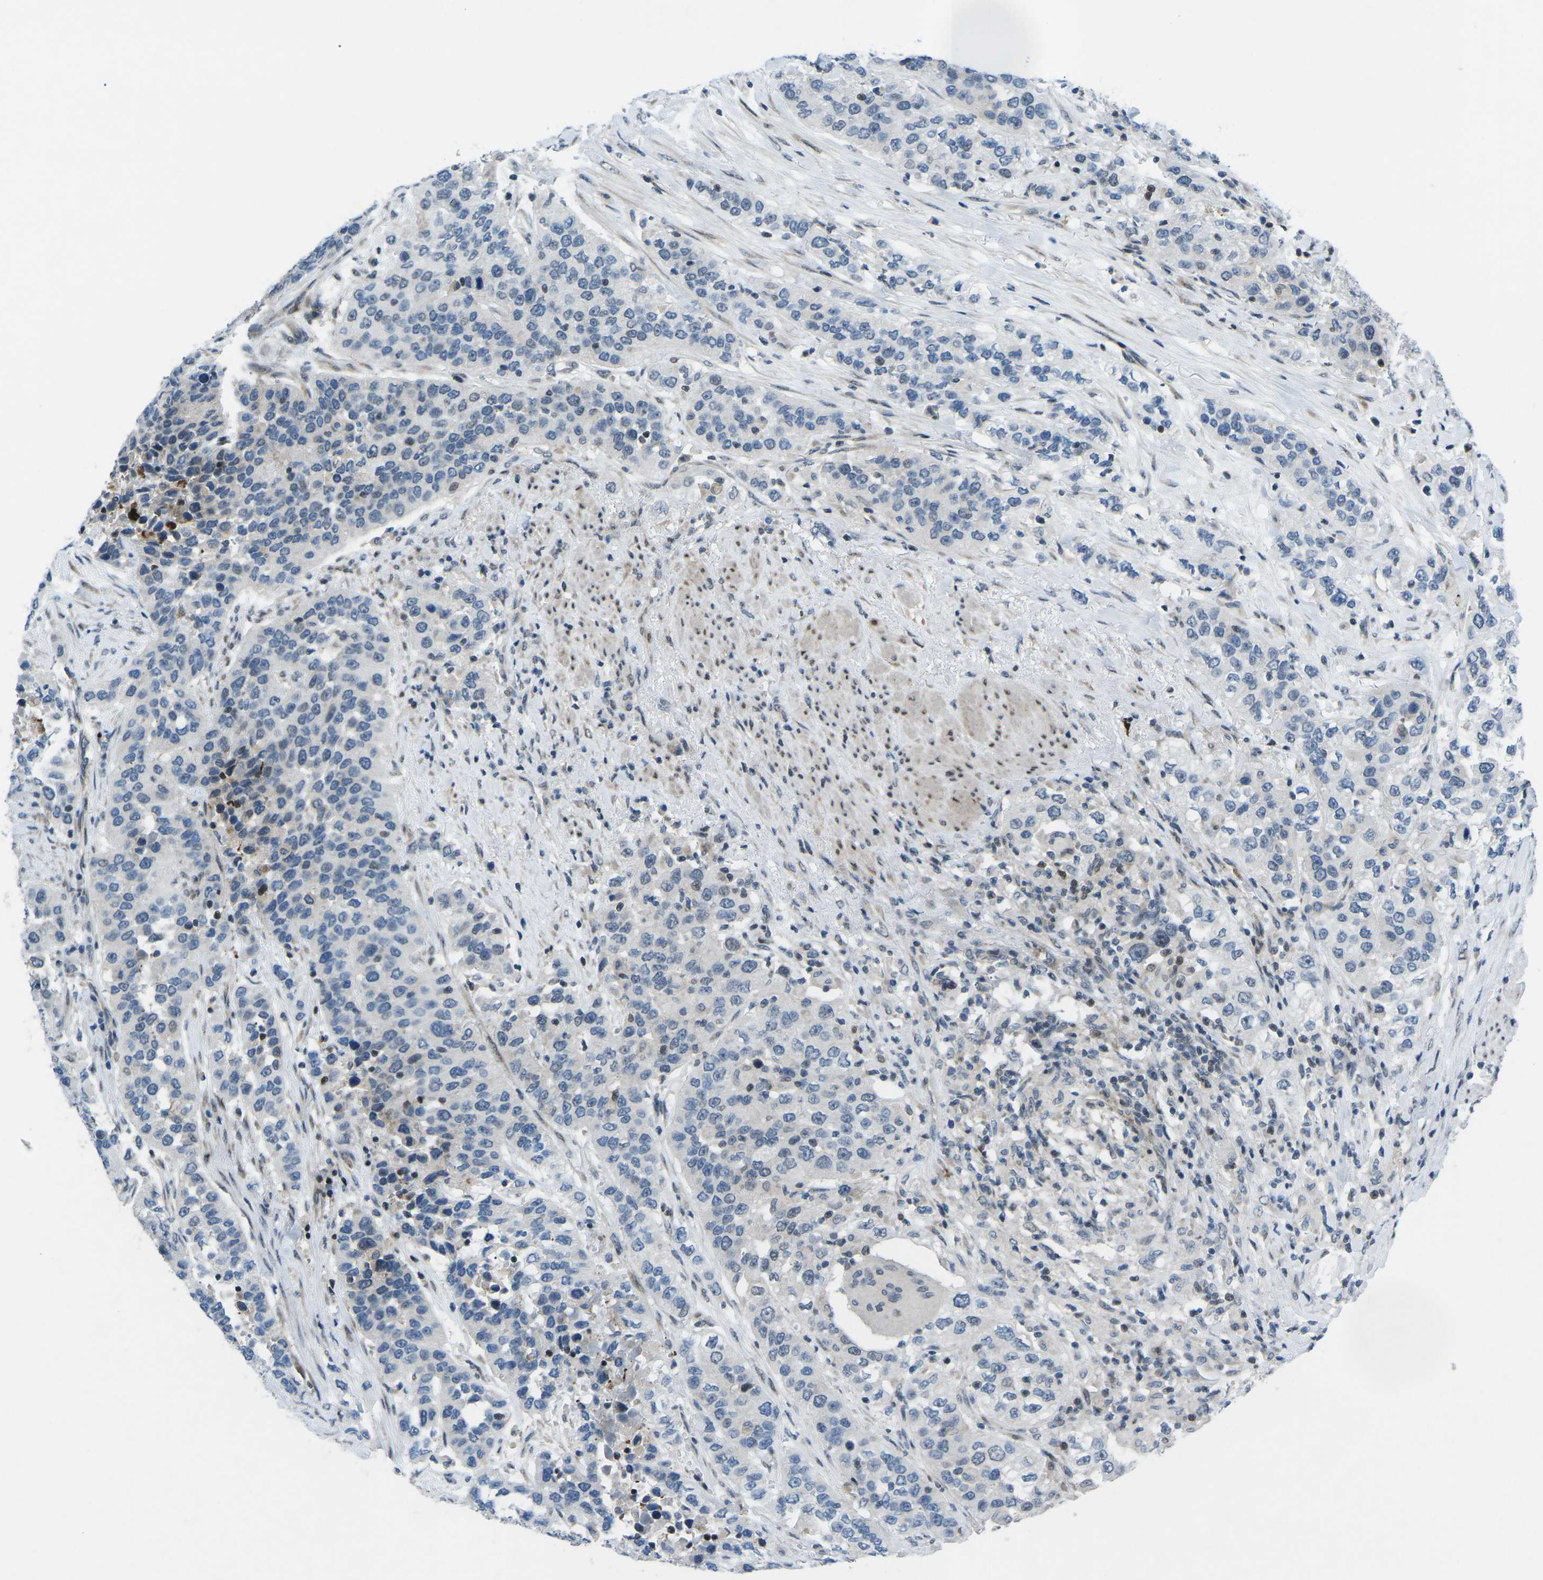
{"staining": {"intensity": "negative", "quantity": "none", "location": "none"}, "tissue": "urothelial cancer", "cell_type": "Tumor cells", "image_type": "cancer", "snomed": [{"axis": "morphology", "description": "Urothelial carcinoma, High grade"}, {"axis": "topography", "description": "Urinary bladder"}], "caption": "DAB (3,3'-diaminobenzidine) immunohistochemical staining of human urothelial cancer demonstrates no significant staining in tumor cells.", "gene": "MBNL1", "patient": {"sex": "female", "age": 80}}